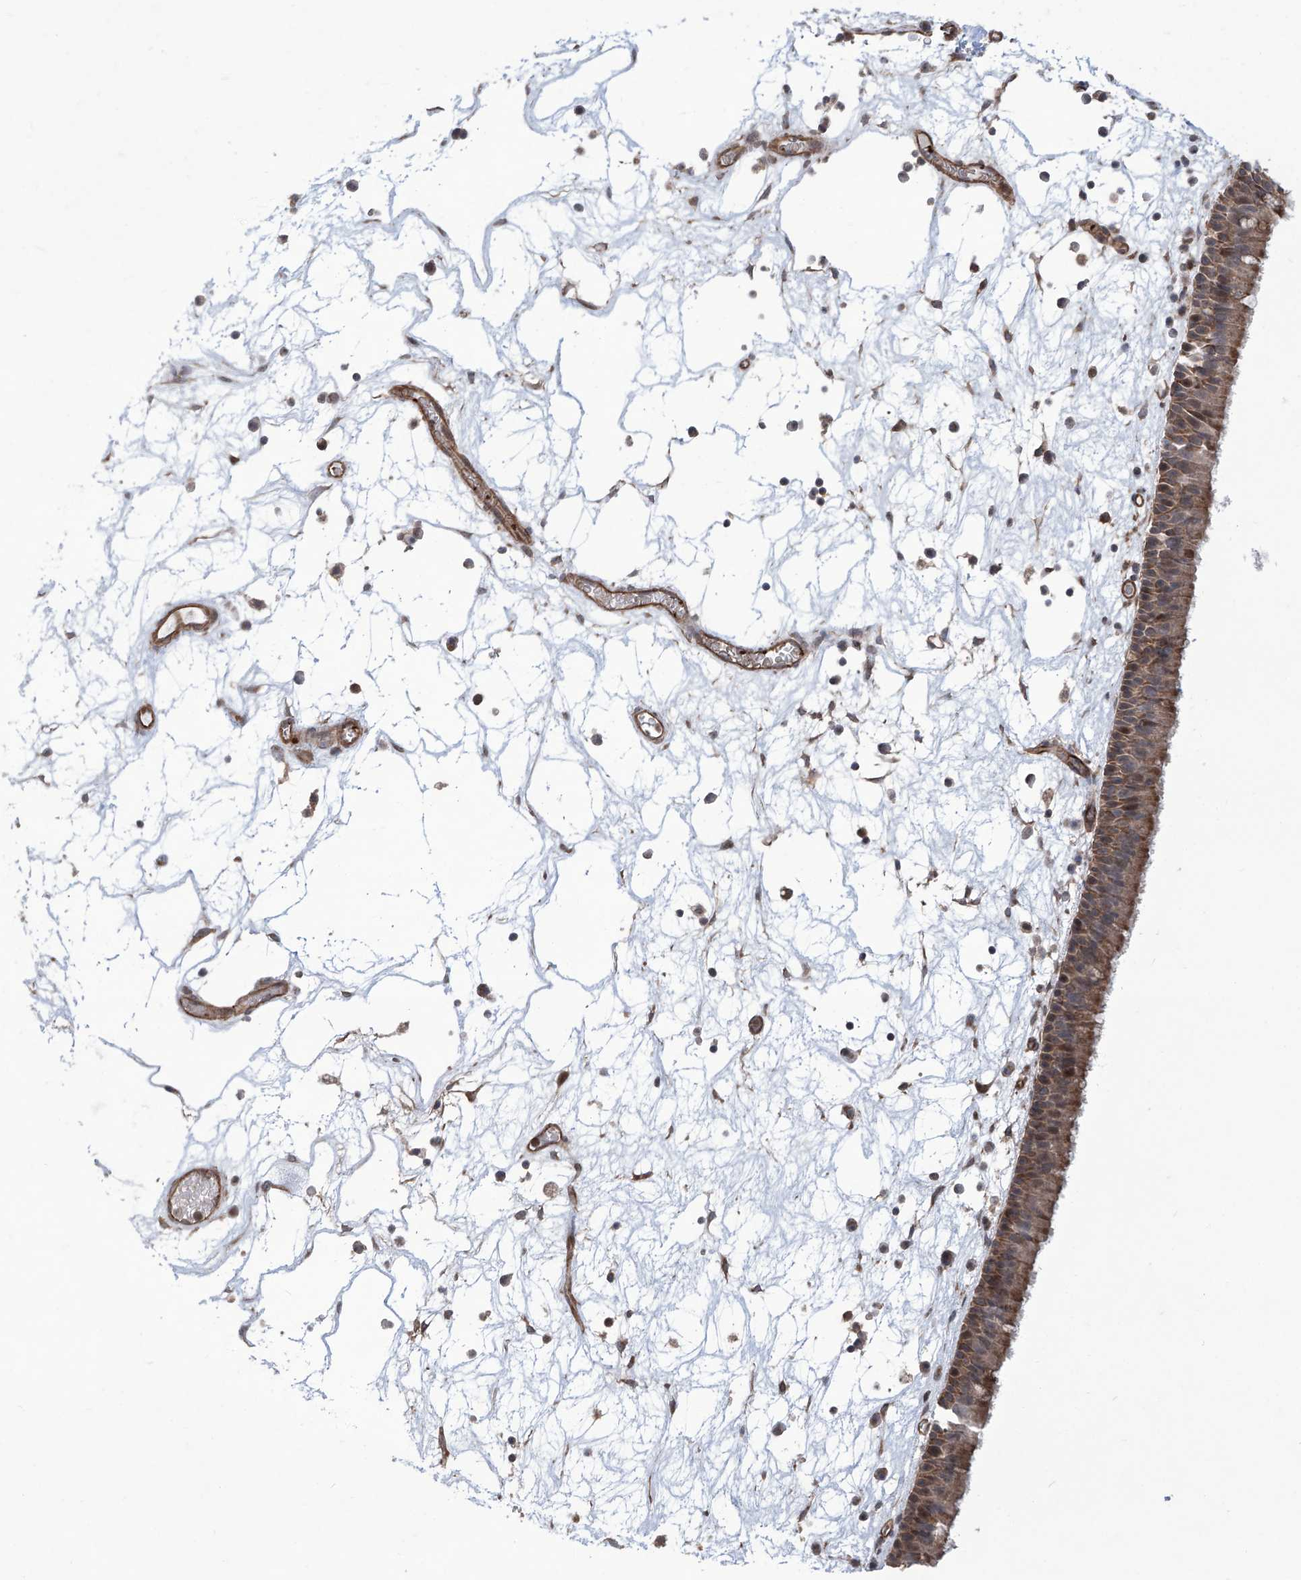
{"staining": {"intensity": "strong", "quantity": ">75%", "location": "cytoplasmic/membranous"}, "tissue": "nasopharynx", "cell_type": "Respiratory epithelial cells", "image_type": "normal", "snomed": [{"axis": "morphology", "description": "Normal tissue, NOS"}, {"axis": "morphology", "description": "Inflammation, NOS"}, {"axis": "morphology", "description": "Malignant melanoma, Metastatic site"}, {"axis": "topography", "description": "Nasopharynx"}], "caption": "DAB (3,3'-diaminobenzidine) immunohistochemical staining of benign human nasopharynx reveals strong cytoplasmic/membranous protein staining in about >75% of respiratory epithelial cells. The staining was performed using DAB, with brown indicating positive protein expression. Nuclei are stained blue with hematoxylin.", "gene": "APAF1", "patient": {"sex": "male", "age": 70}}